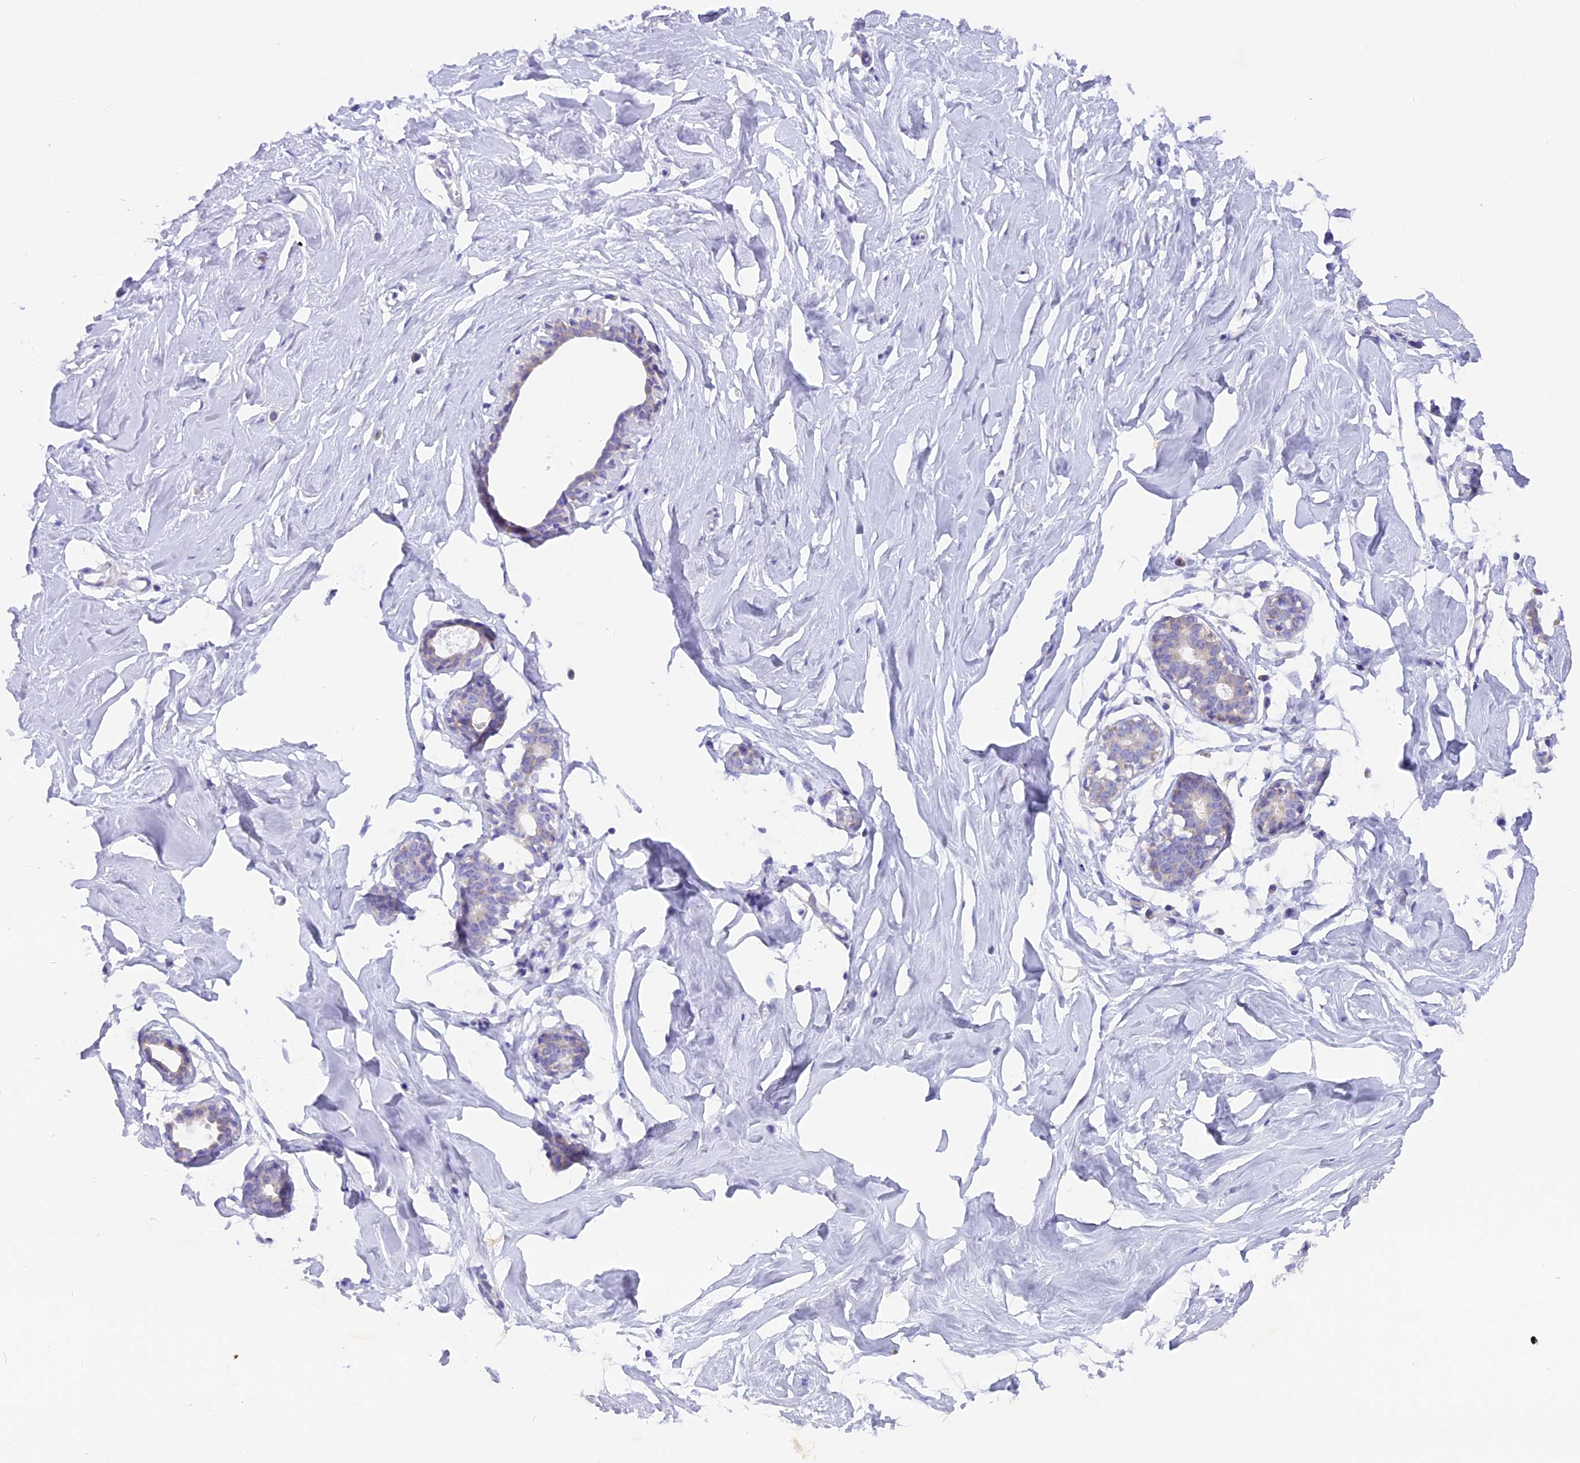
{"staining": {"intensity": "negative", "quantity": "none", "location": "none"}, "tissue": "breast", "cell_type": "Adipocytes", "image_type": "normal", "snomed": [{"axis": "morphology", "description": "Normal tissue, NOS"}, {"axis": "morphology", "description": "Adenoma, NOS"}, {"axis": "topography", "description": "Breast"}], "caption": "The photomicrograph reveals no significant expression in adipocytes of breast.", "gene": "TRIM3", "patient": {"sex": "female", "age": 23}}